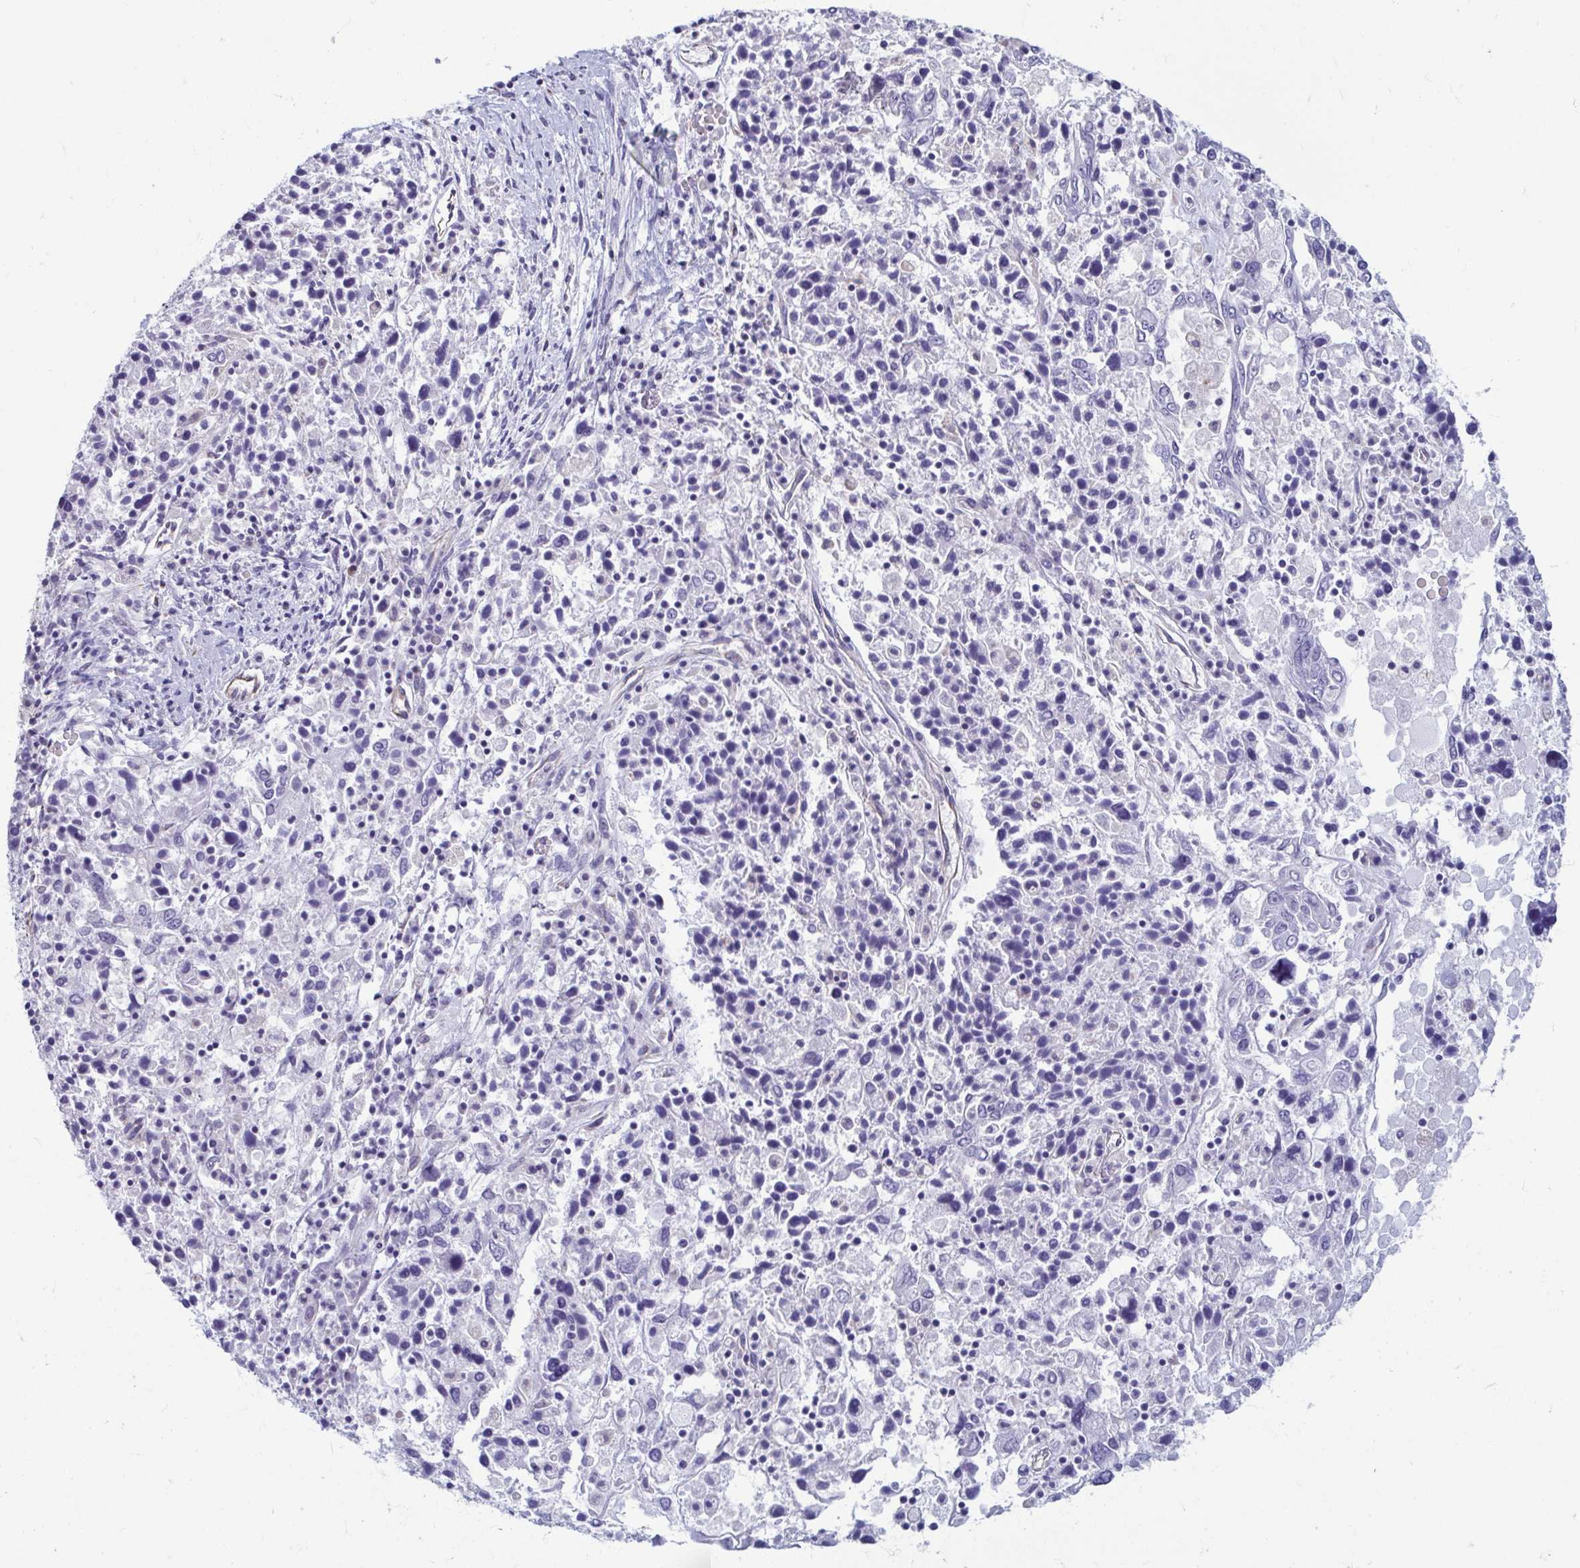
{"staining": {"intensity": "negative", "quantity": "none", "location": "none"}, "tissue": "ovarian cancer", "cell_type": "Tumor cells", "image_type": "cancer", "snomed": [{"axis": "morphology", "description": "Carcinoma, endometroid"}, {"axis": "topography", "description": "Ovary"}], "caption": "An immunohistochemistry (IHC) image of ovarian cancer (endometroid carcinoma) is shown. There is no staining in tumor cells of ovarian cancer (endometroid carcinoma).", "gene": "MORC4", "patient": {"sex": "female", "age": 62}}